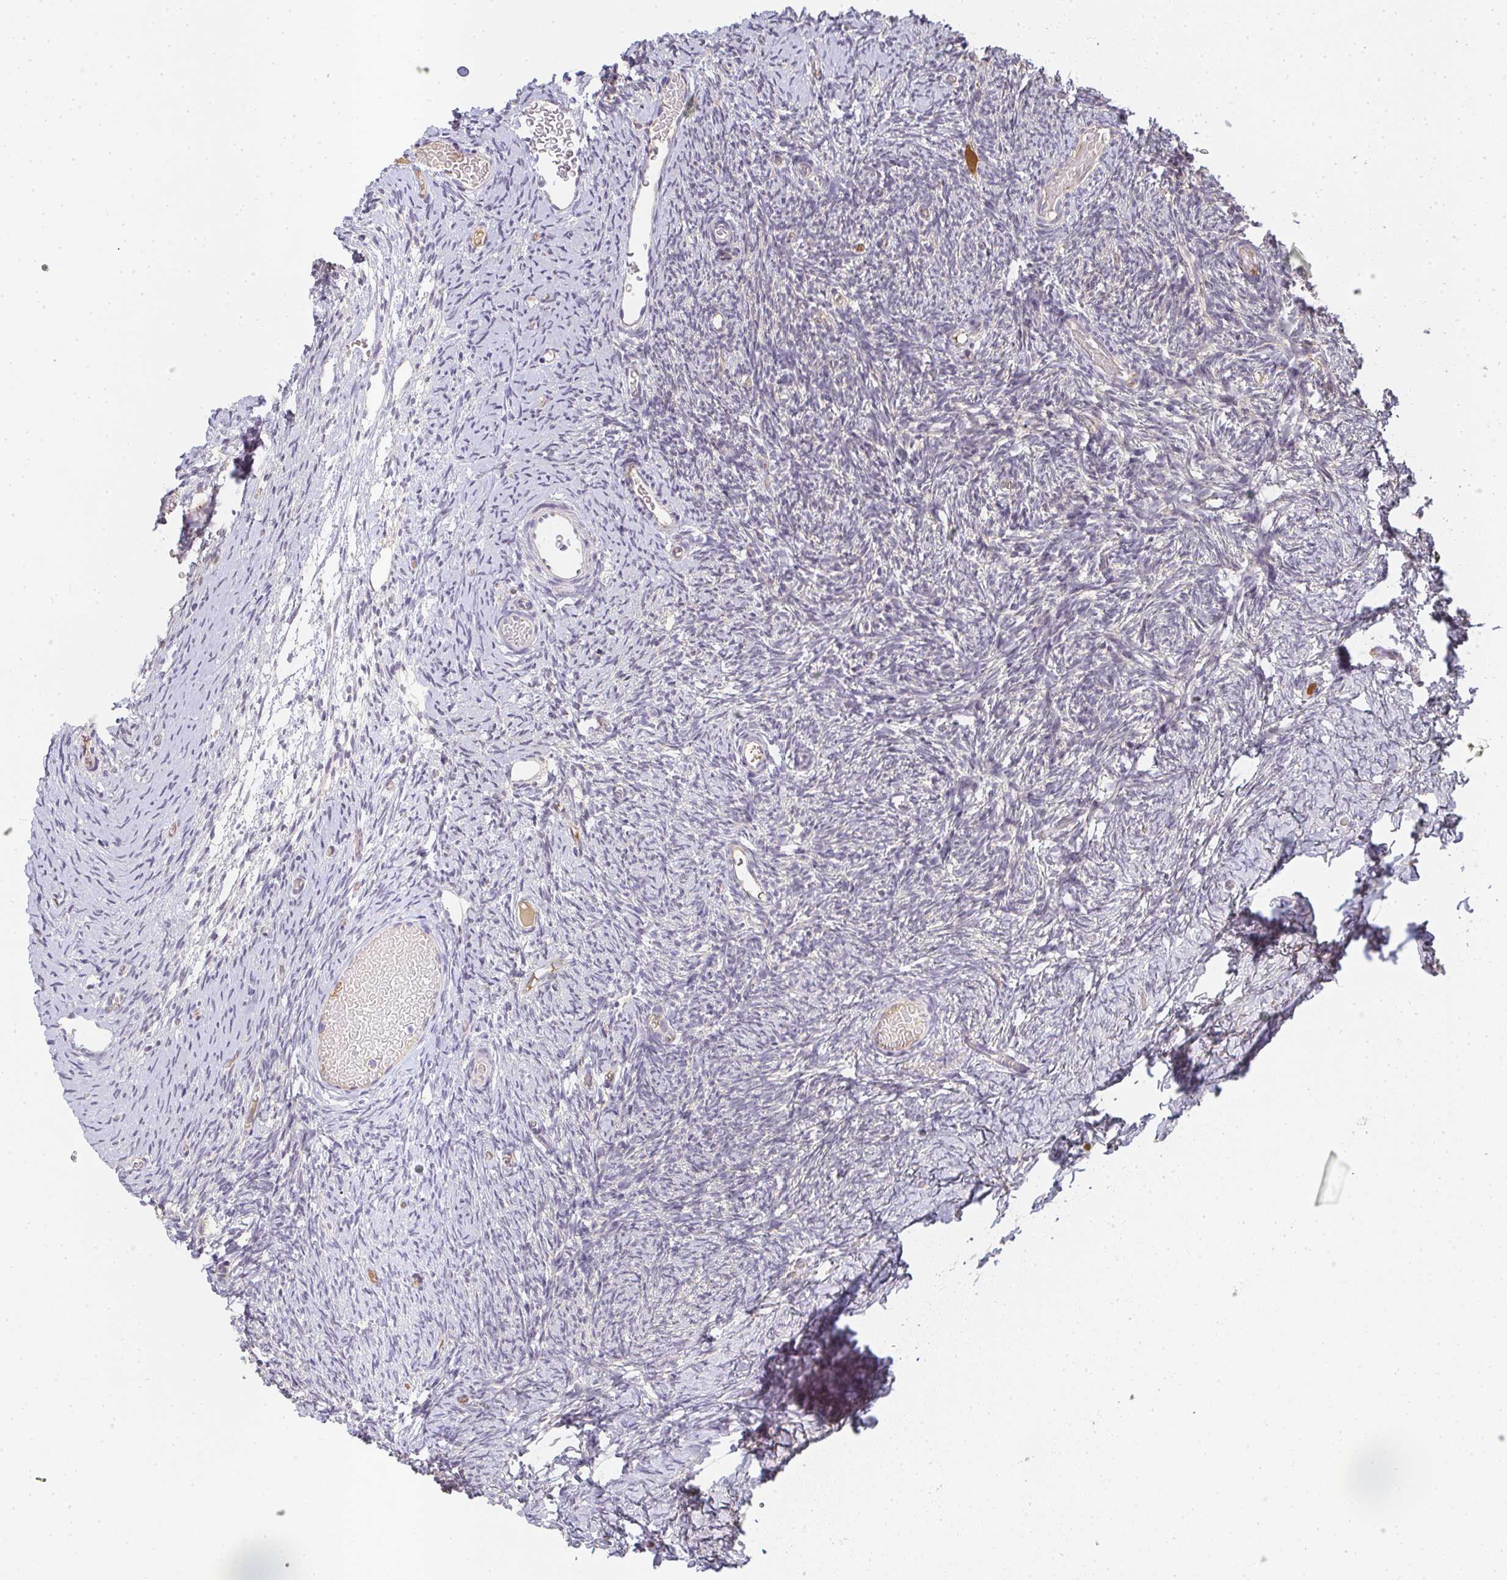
{"staining": {"intensity": "negative", "quantity": "none", "location": "none"}, "tissue": "ovary", "cell_type": "Ovarian stroma cells", "image_type": "normal", "snomed": [{"axis": "morphology", "description": "Normal tissue, NOS"}, {"axis": "topography", "description": "Ovary"}], "caption": "Ovarian stroma cells show no significant positivity in benign ovary.", "gene": "SLC35B3", "patient": {"sex": "female", "age": 39}}